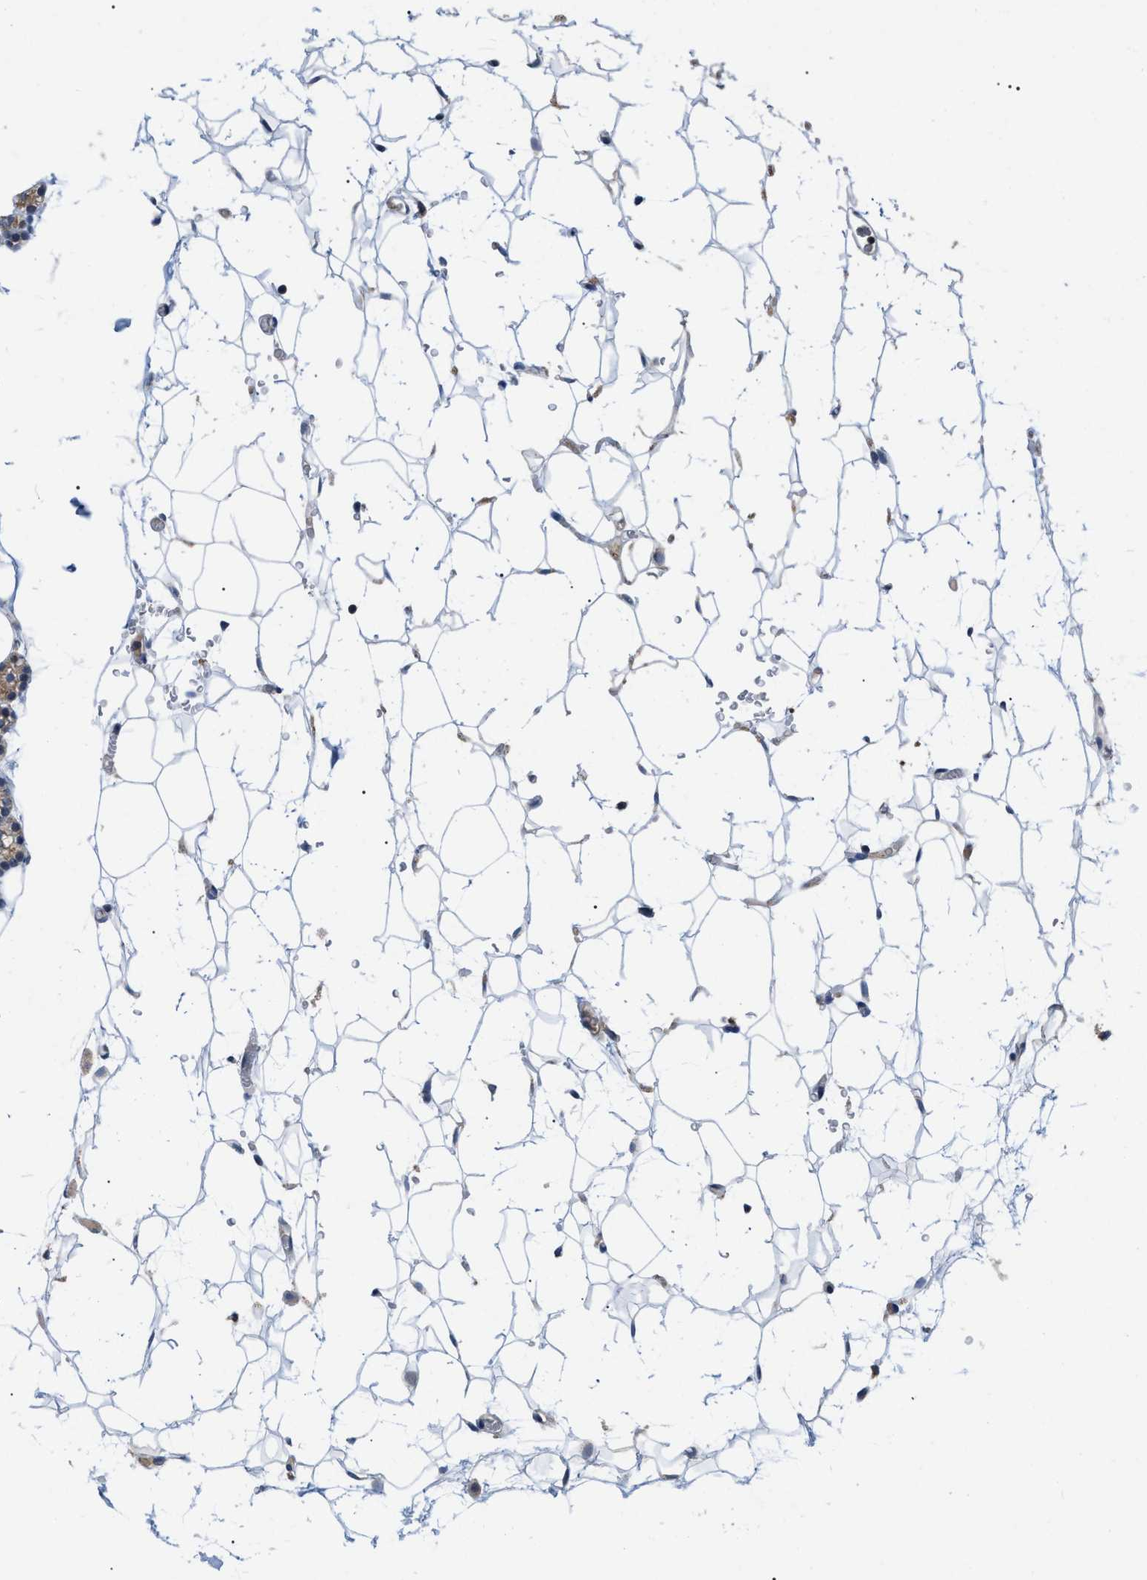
{"staining": {"intensity": "weak", "quantity": ">75%", "location": "cytoplasmic/membranous"}, "tissue": "parathyroid gland", "cell_type": "Glandular cells", "image_type": "normal", "snomed": [{"axis": "morphology", "description": "Normal tissue, NOS"}, {"axis": "morphology", "description": "Adenoma, NOS"}, {"axis": "topography", "description": "Parathyroid gland"}], "caption": "Immunohistochemical staining of unremarkable human parathyroid gland demonstrates weak cytoplasmic/membranous protein positivity in approximately >75% of glandular cells. The staining is performed using DAB (3,3'-diaminobenzidine) brown chromogen to label protein expression. The nuclei are counter-stained blue using hematoxylin.", "gene": "FAM171A2", "patient": {"sex": "female", "age": 58}}